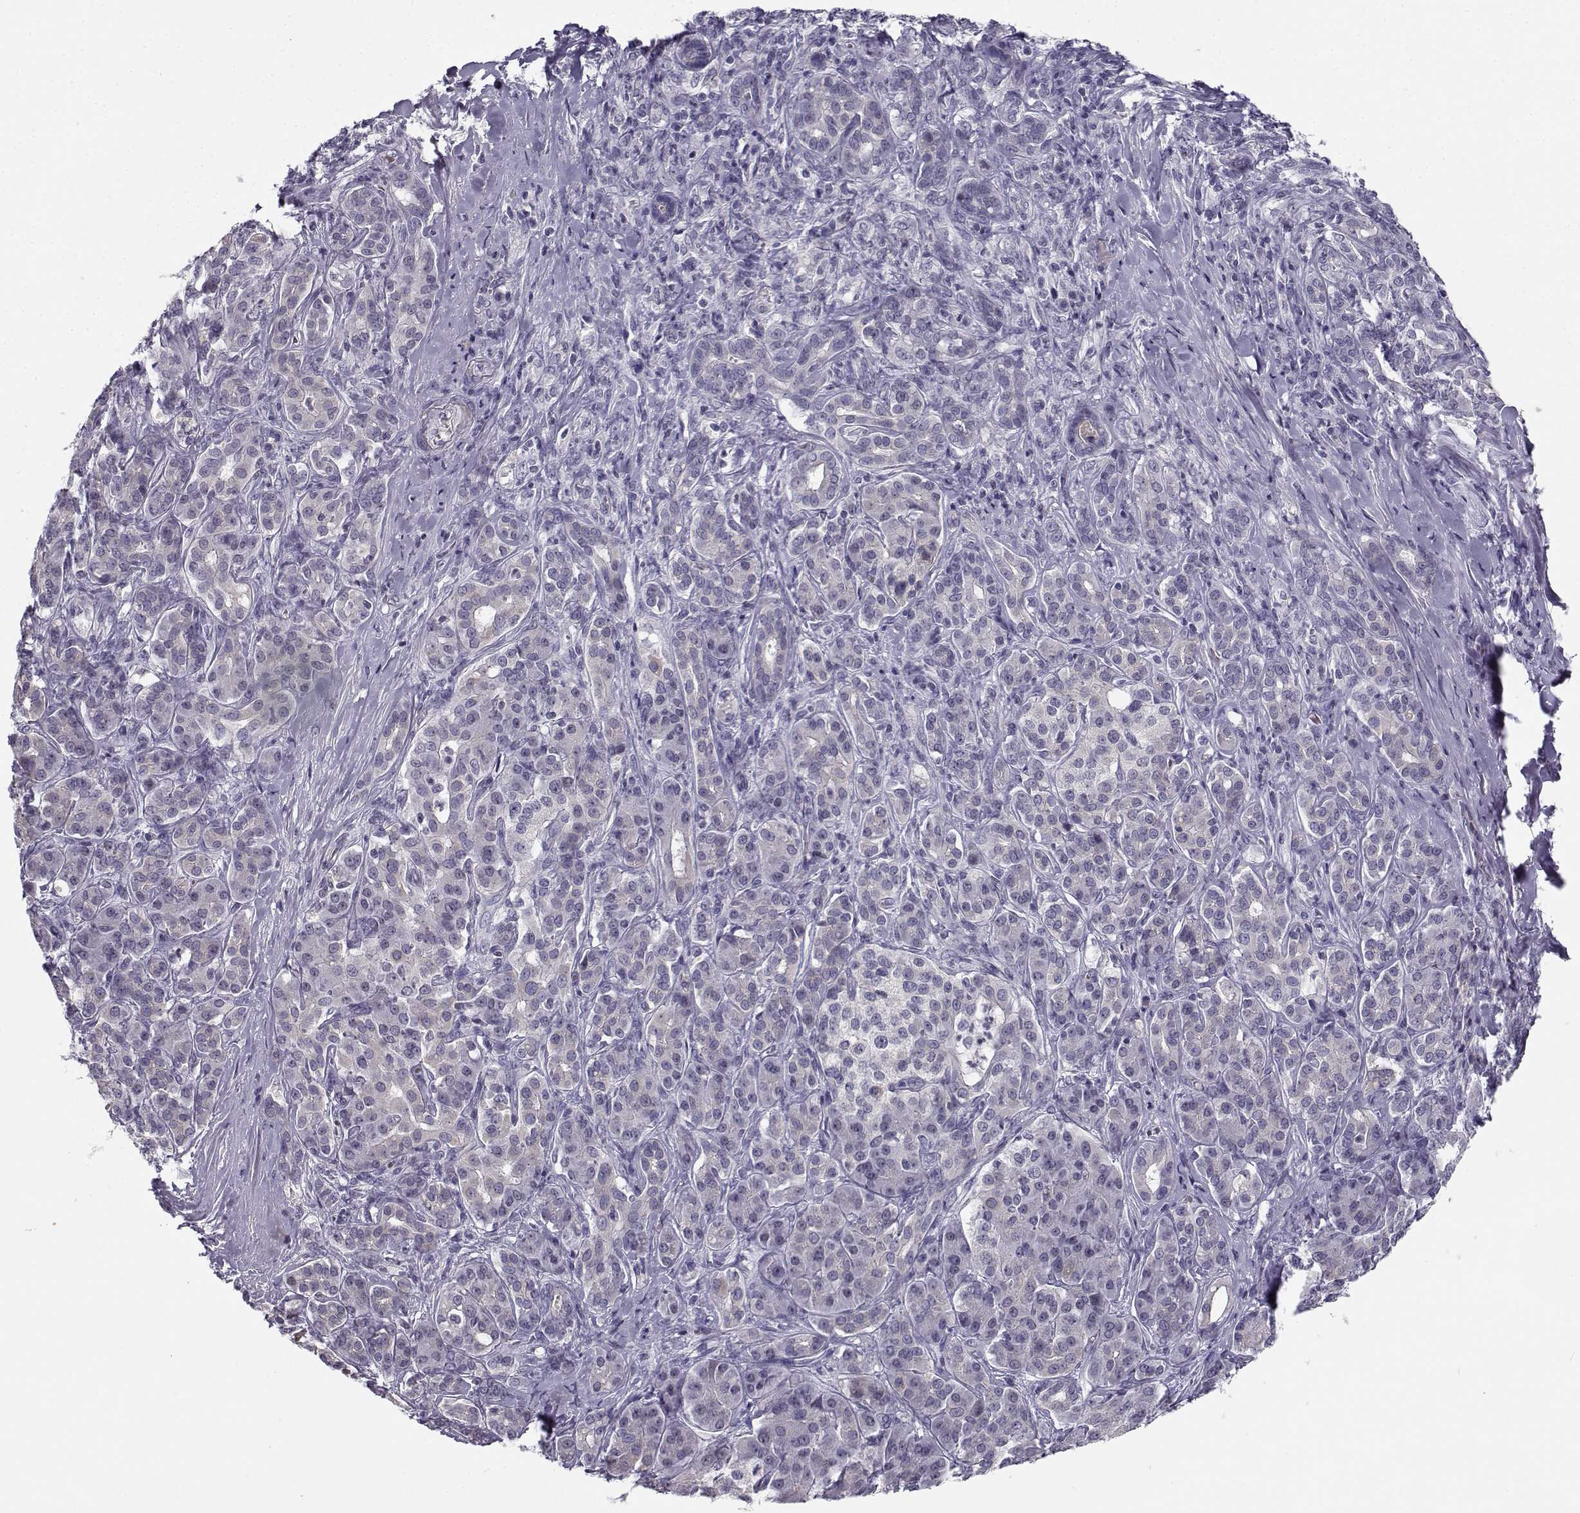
{"staining": {"intensity": "negative", "quantity": "none", "location": "none"}, "tissue": "pancreatic cancer", "cell_type": "Tumor cells", "image_type": "cancer", "snomed": [{"axis": "morphology", "description": "Normal tissue, NOS"}, {"axis": "morphology", "description": "Inflammation, NOS"}, {"axis": "morphology", "description": "Adenocarcinoma, NOS"}, {"axis": "topography", "description": "Pancreas"}], "caption": "An image of human adenocarcinoma (pancreatic) is negative for staining in tumor cells.", "gene": "DDX25", "patient": {"sex": "male", "age": 57}}